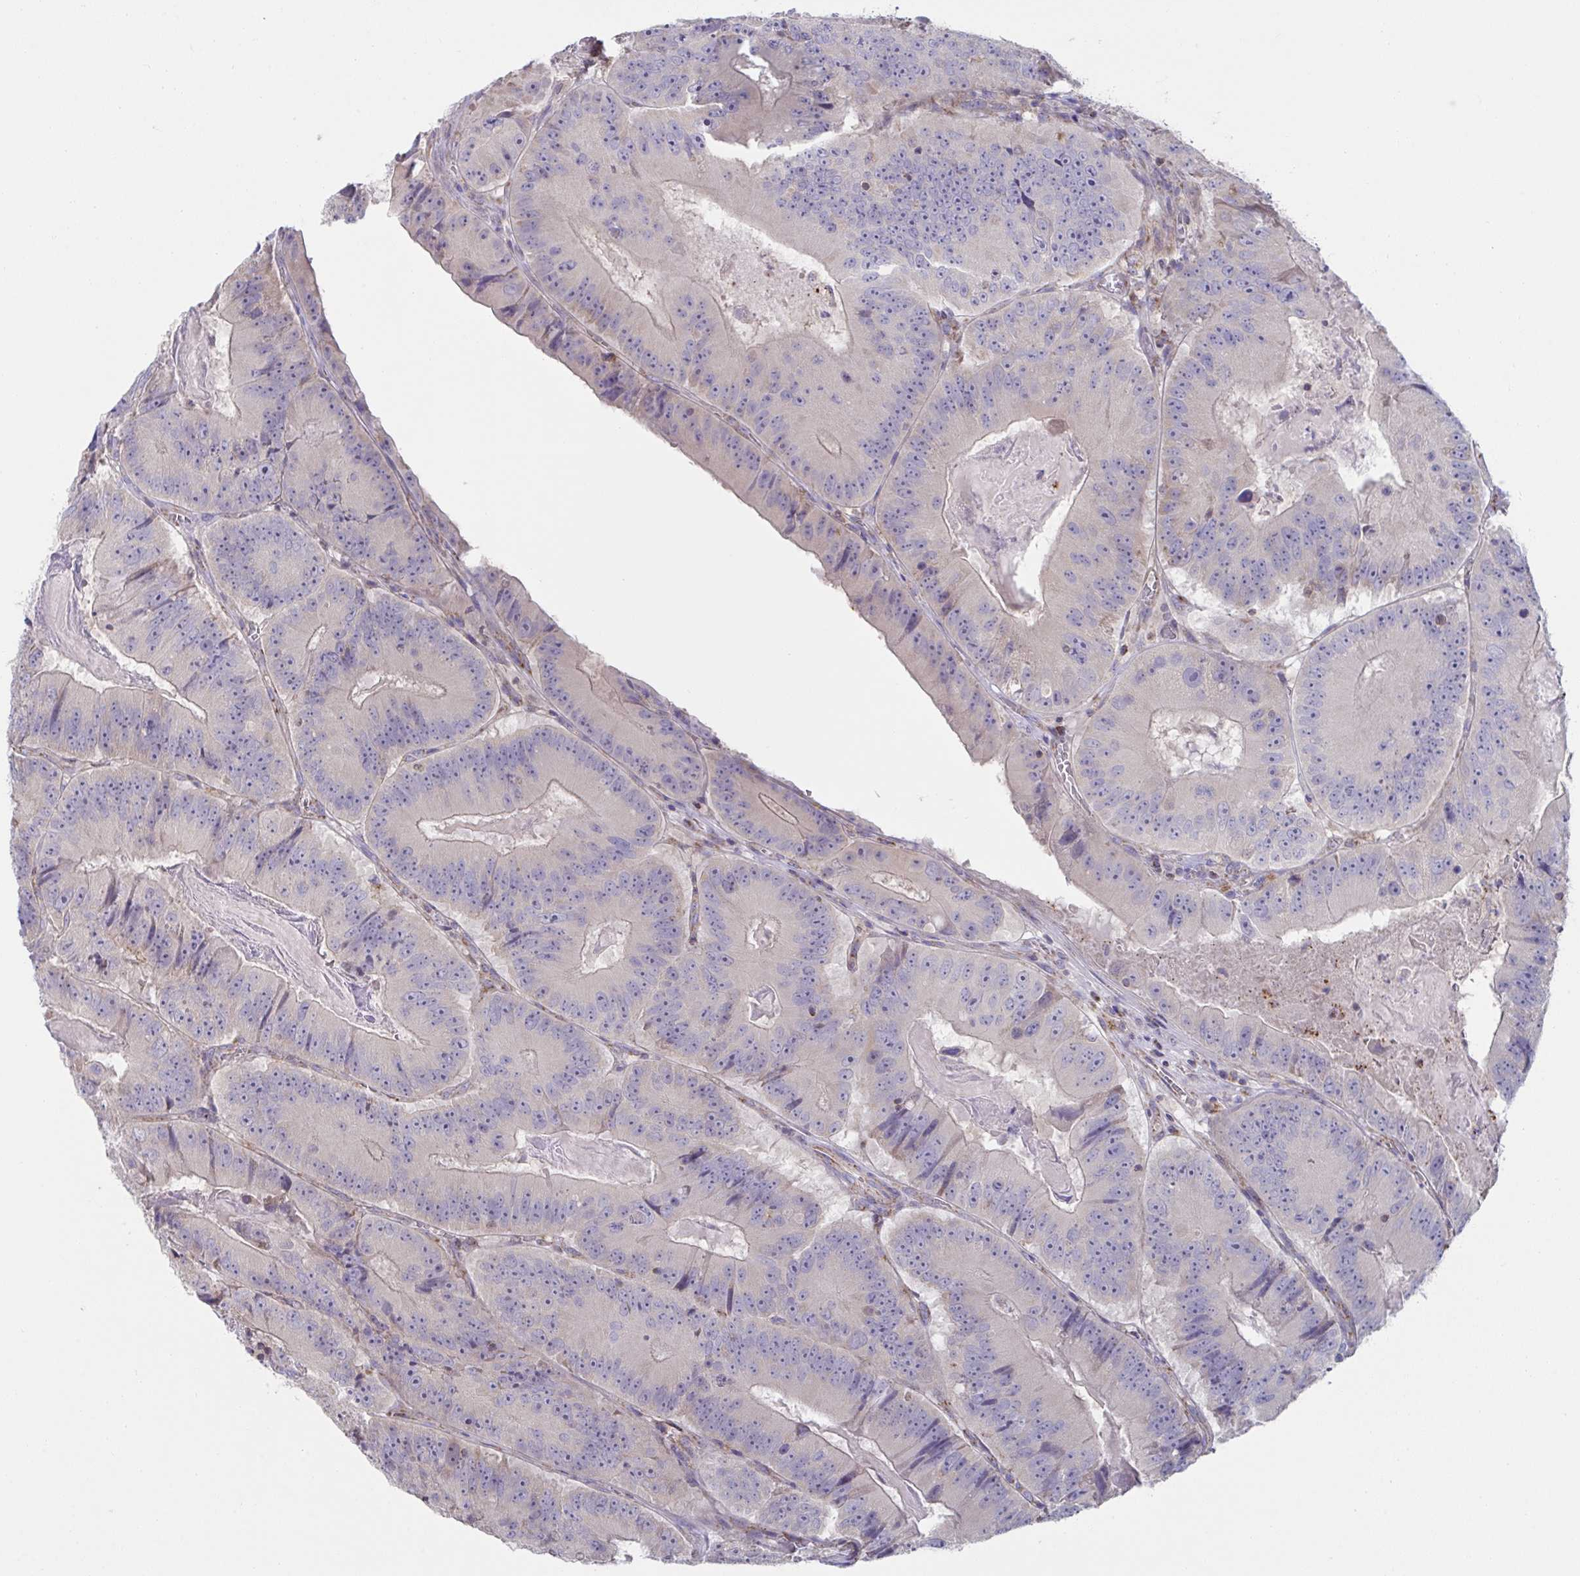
{"staining": {"intensity": "negative", "quantity": "none", "location": "none"}, "tissue": "colorectal cancer", "cell_type": "Tumor cells", "image_type": "cancer", "snomed": [{"axis": "morphology", "description": "Adenocarcinoma, NOS"}, {"axis": "topography", "description": "Colon"}], "caption": "Immunohistochemistry histopathology image of neoplastic tissue: colorectal adenocarcinoma stained with DAB (3,3'-diaminobenzidine) exhibits no significant protein positivity in tumor cells. (Brightfield microscopy of DAB (3,3'-diaminobenzidine) immunohistochemistry (IHC) at high magnification).", "gene": "NDUFA7", "patient": {"sex": "female", "age": 86}}